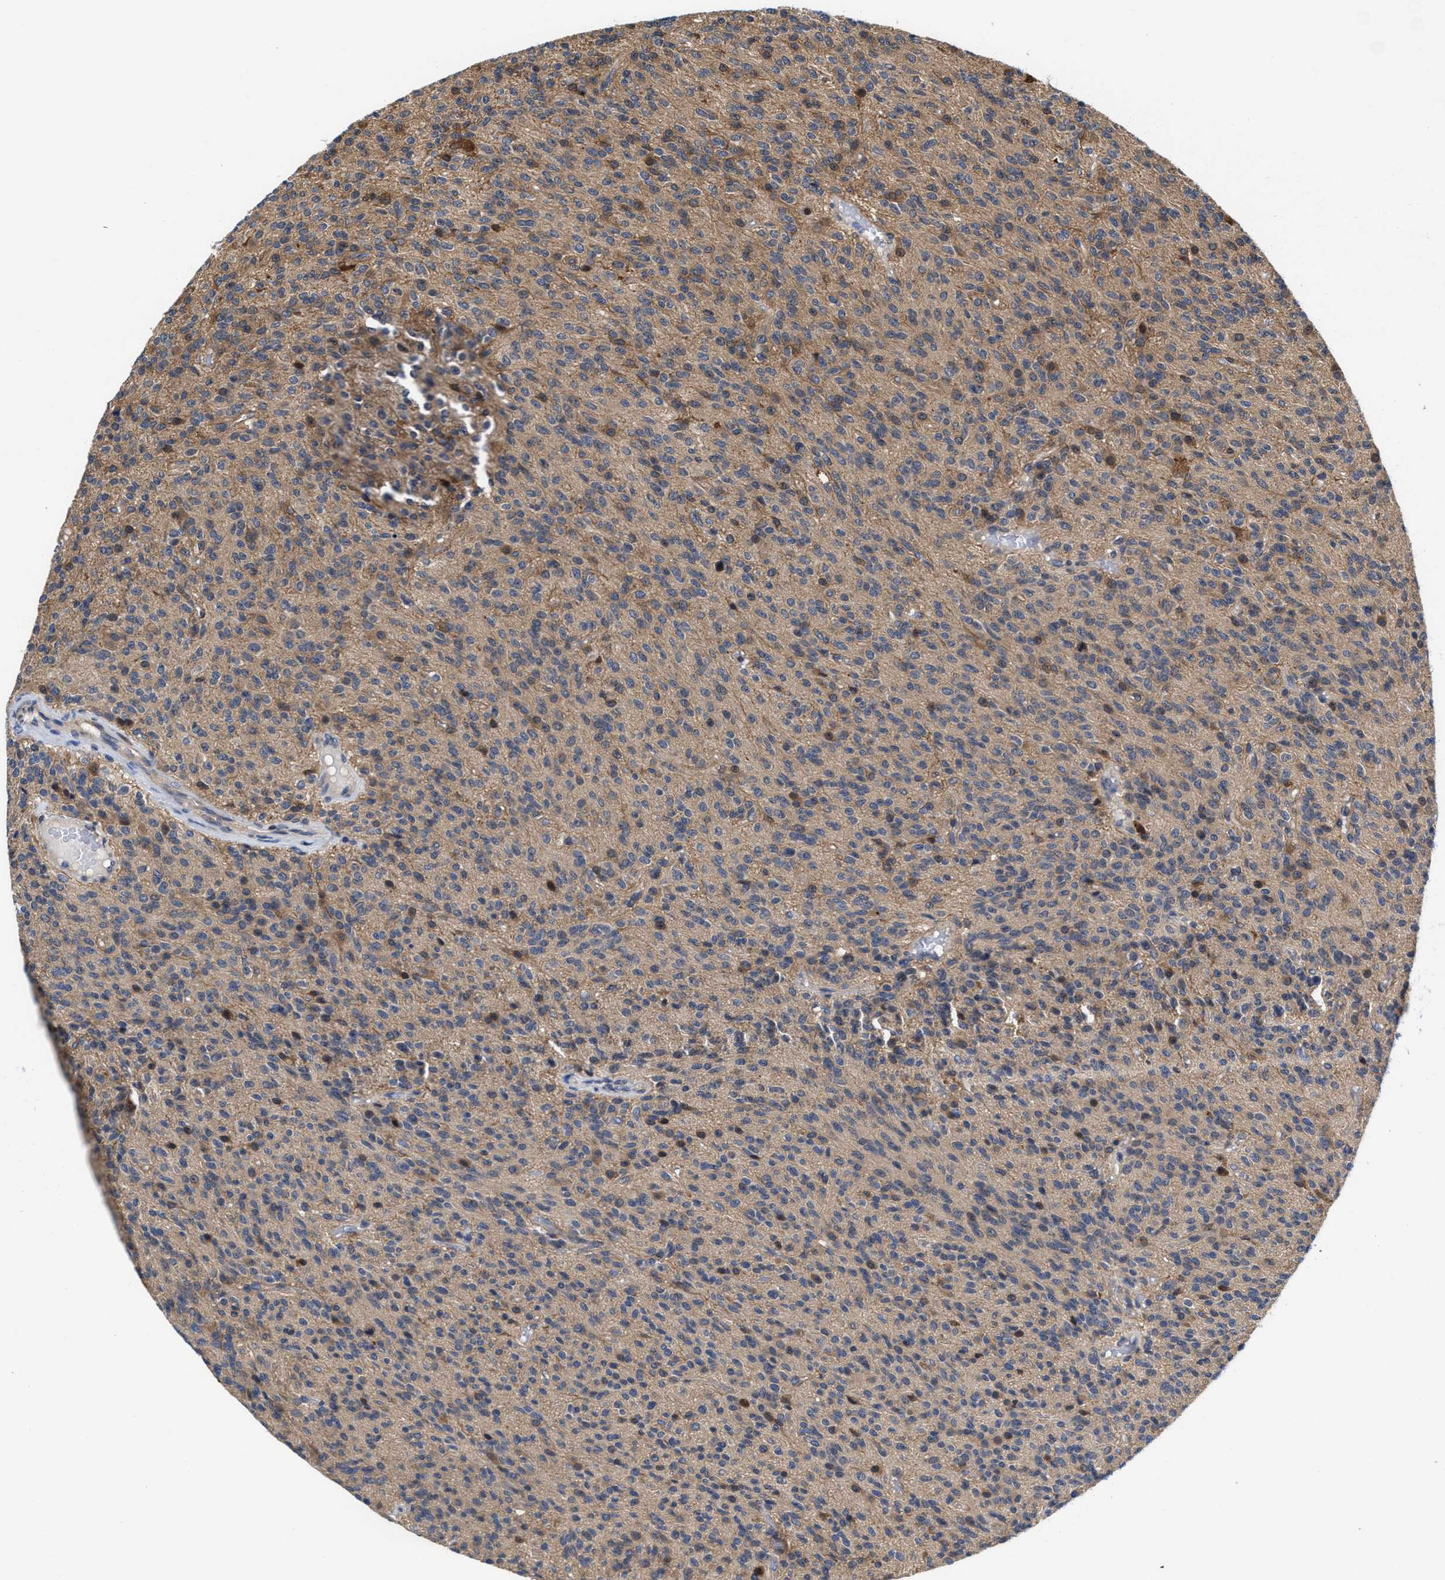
{"staining": {"intensity": "weak", "quantity": "<25%", "location": "cytoplasmic/membranous"}, "tissue": "glioma", "cell_type": "Tumor cells", "image_type": "cancer", "snomed": [{"axis": "morphology", "description": "Glioma, malignant, High grade"}, {"axis": "topography", "description": "Brain"}], "caption": "High magnification brightfield microscopy of malignant high-grade glioma stained with DAB (brown) and counterstained with hematoxylin (blue): tumor cells show no significant positivity.", "gene": "KIF12", "patient": {"sex": "male", "age": 34}}